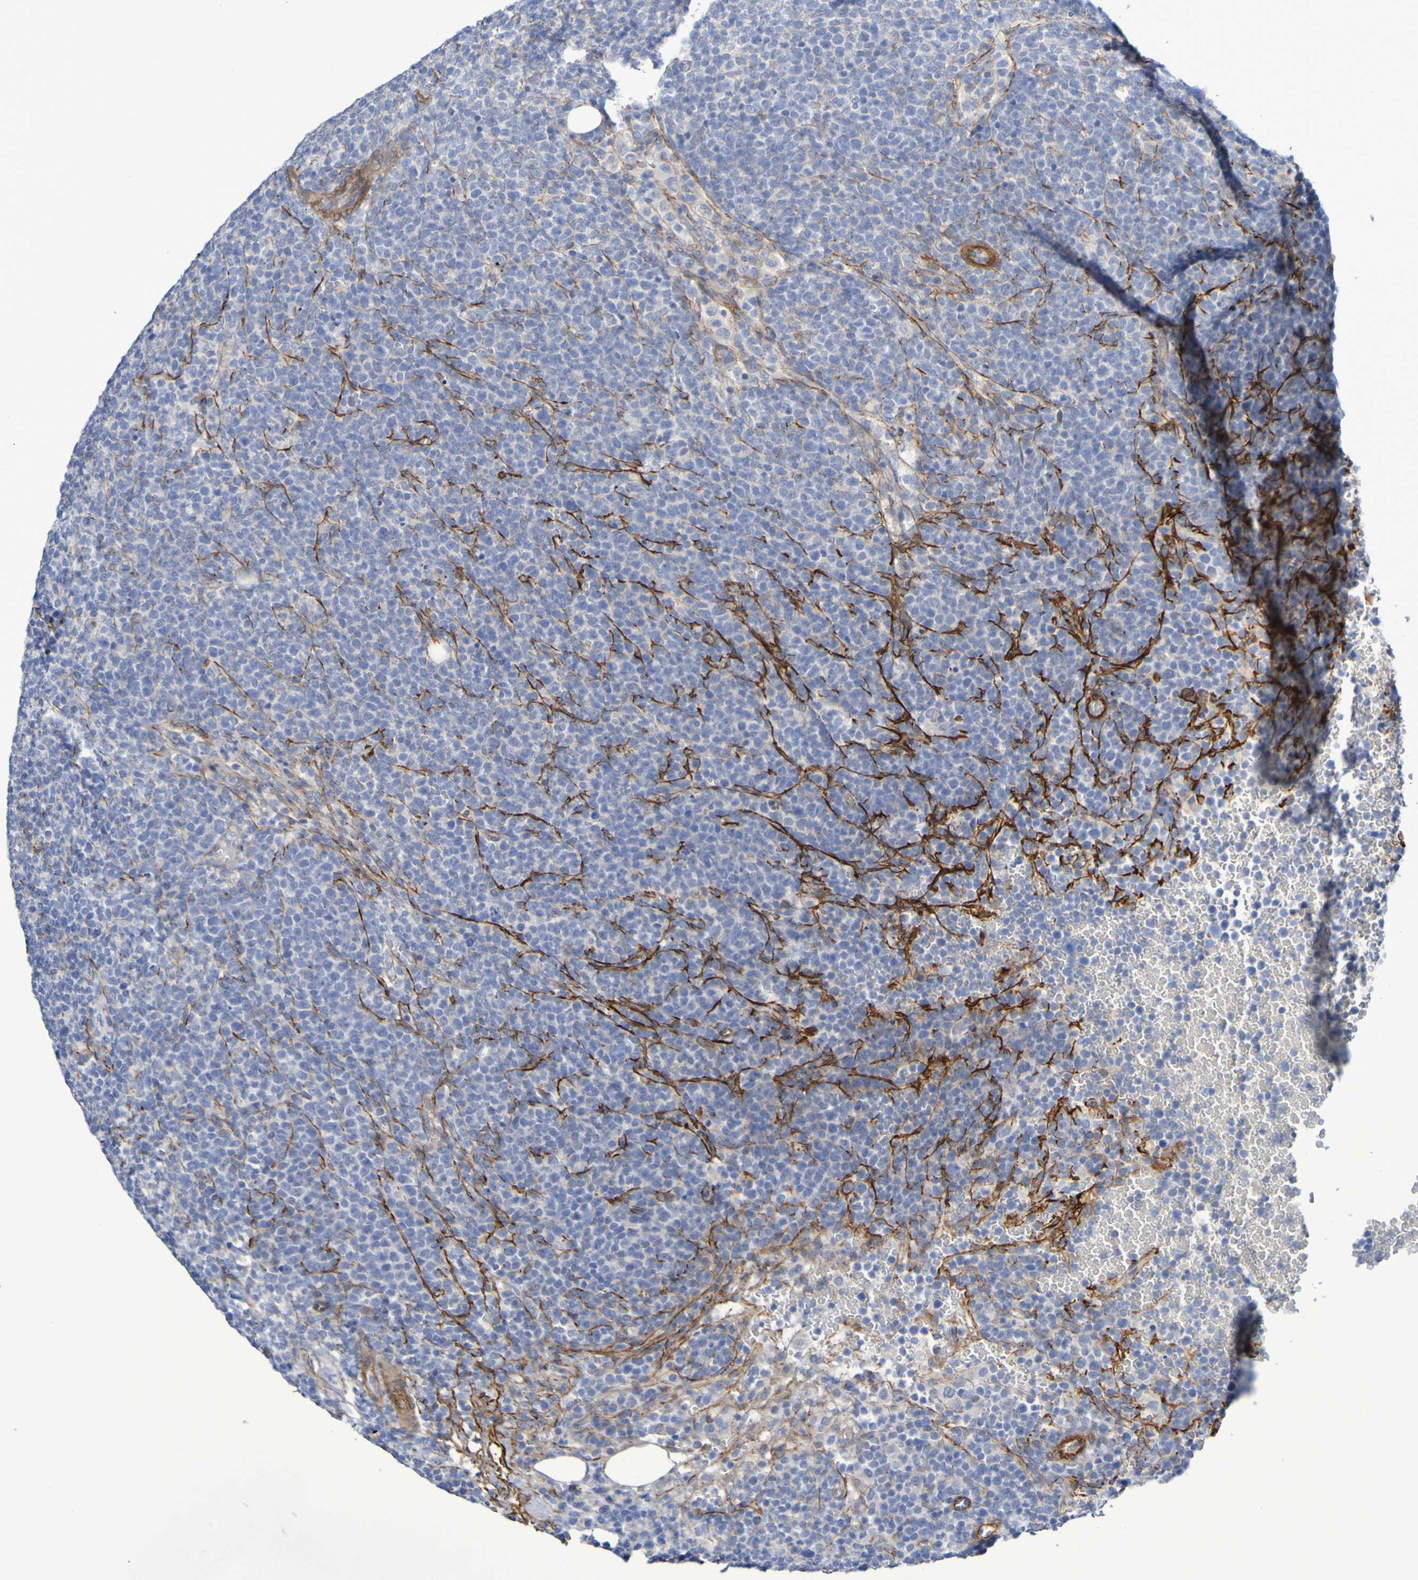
{"staining": {"intensity": "negative", "quantity": "none", "location": "none"}, "tissue": "lymphoma", "cell_type": "Tumor cells", "image_type": "cancer", "snomed": [{"axis": "morphology", "description": "Malignant lymphoma, non-Hodgkin's type, High grade"}, {"axis": "topography", "description": "Lymph node"}], "caption": "Immunohistochemistry (IHC) image of lymphoma stained for a protein (brown), which reveals no staining in tumor cells.", "gene": "LPP", "patient": {"sex": "male", "age": 61}}